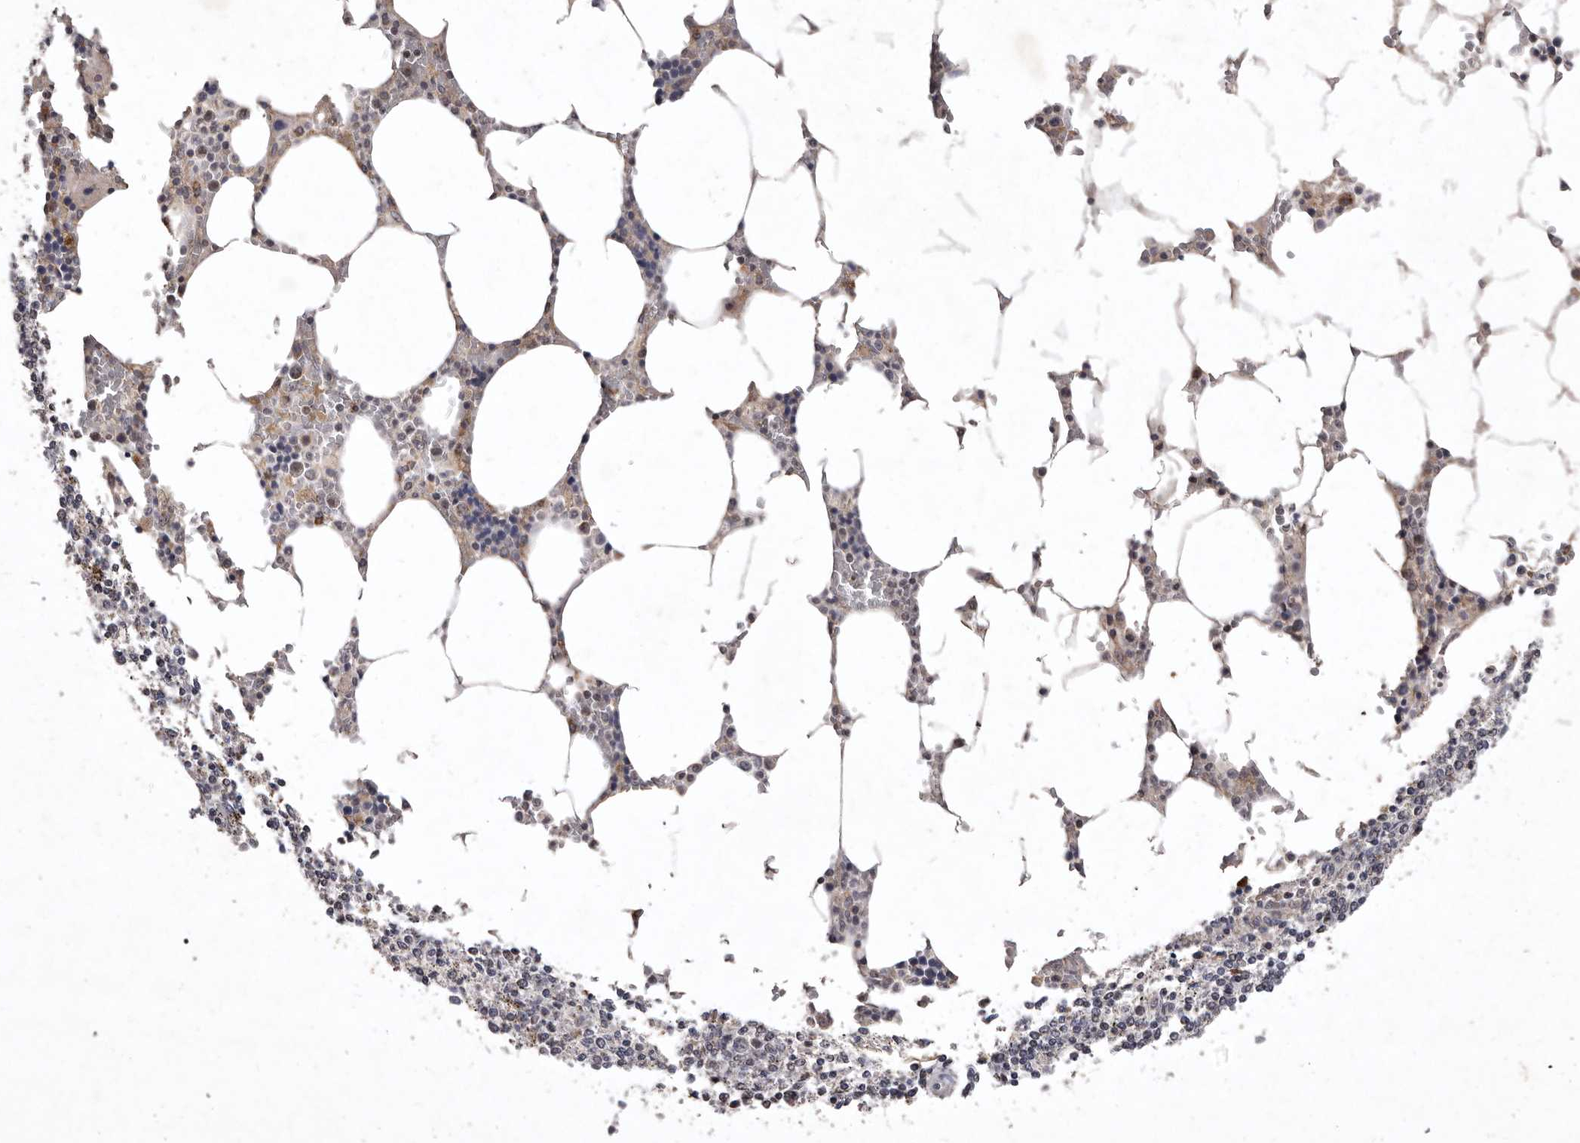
{"staining": {"intensity": "negative", "quantity": "none", "location": "none"}, "tissue": "bone marrow", "cell_type": "Hematopoietic cells", "image_type": "normal", "snomed": [{"axis": "morphology", "description": "Normal tissue, NOS"}, {"axis": "topography", "description": "Bone marrow"}], "caption": "Hematopoietic cells show no significant protein expression in benign bone marrow.", "gene": "FLAD1", "patient": {"sex": "male", "age": 70}}